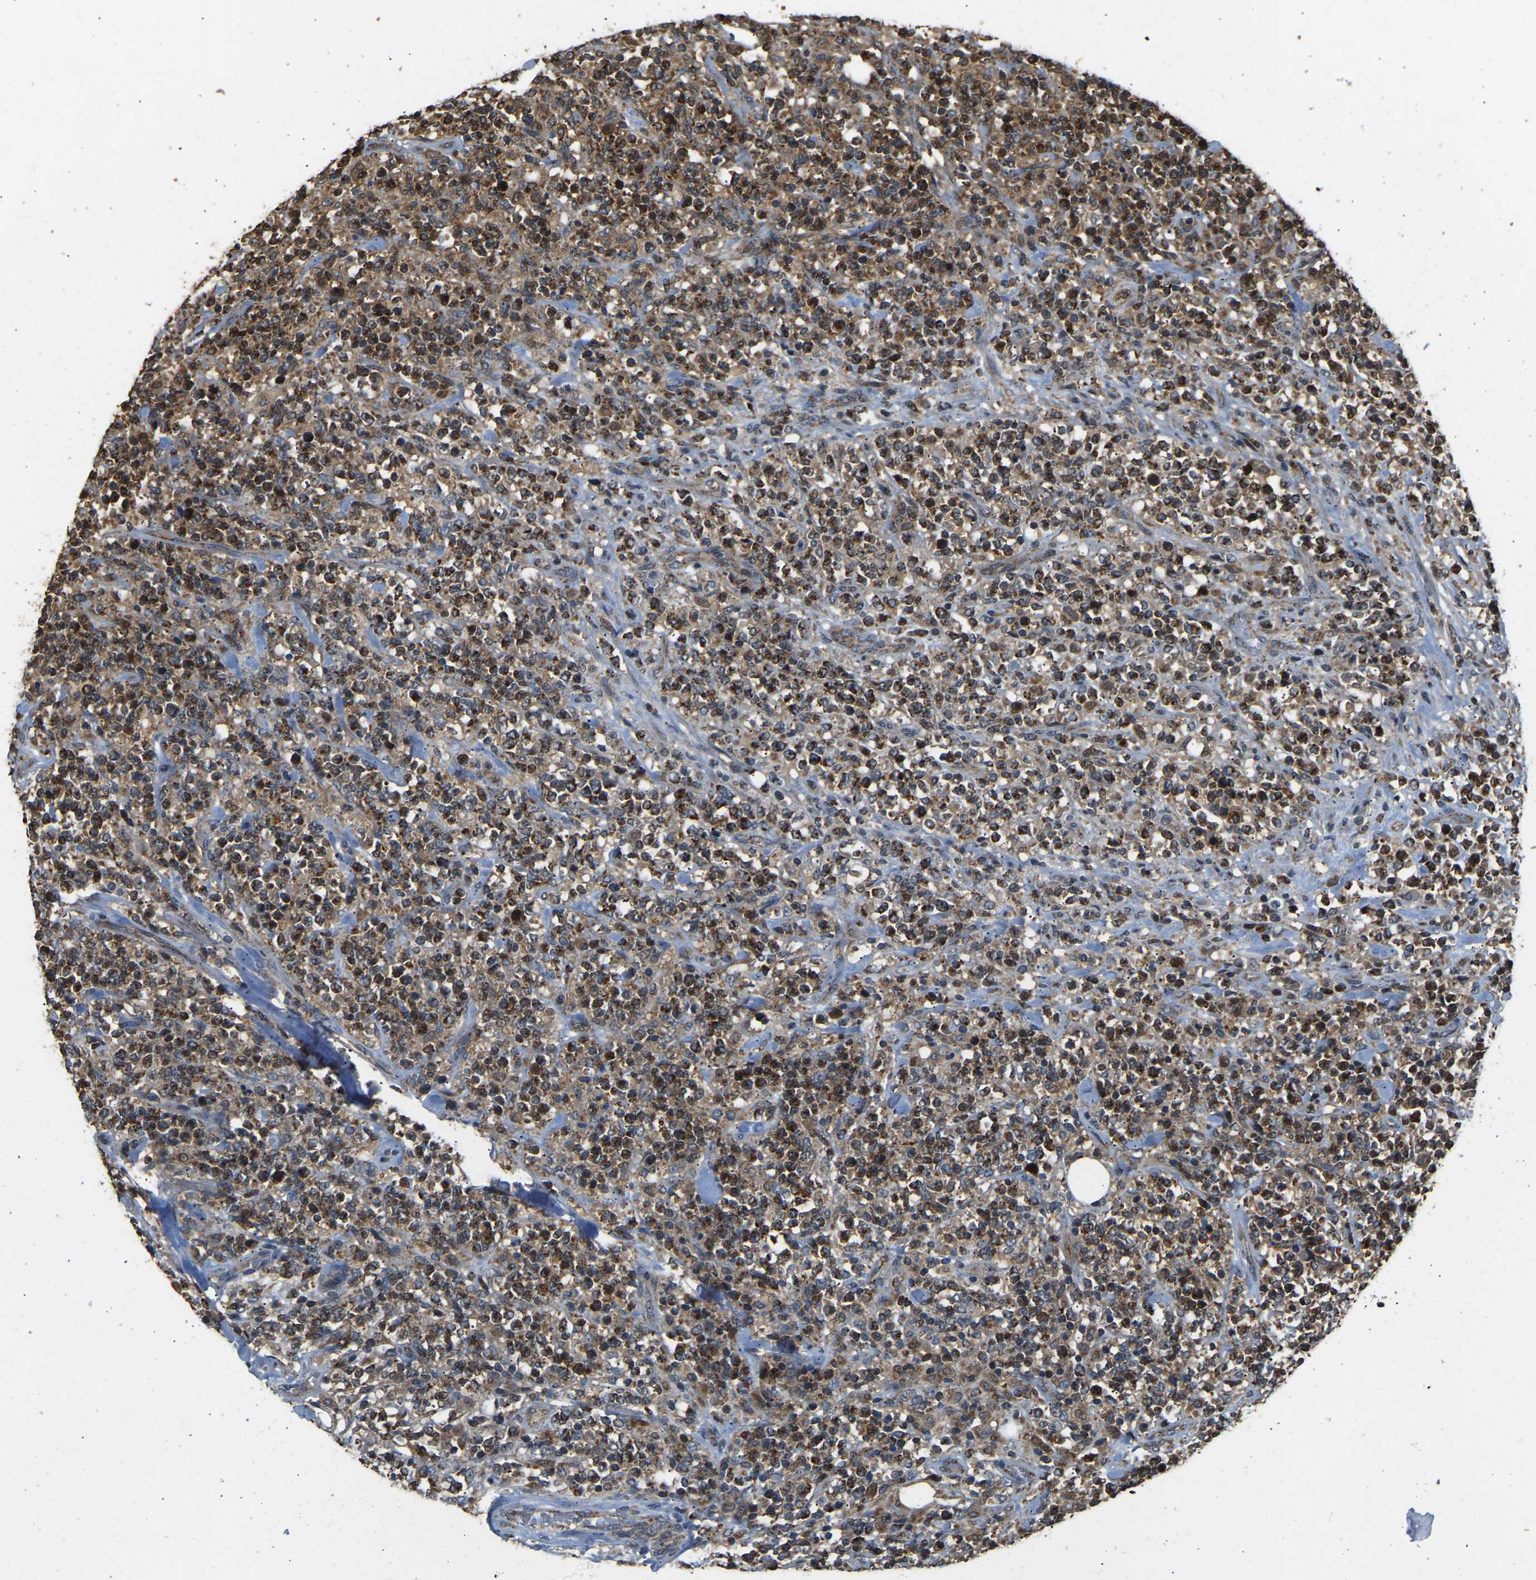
{"staining": {"intensity": "strong", "quantity": ">75%", "location": "cytoplasmic/membranous"}, "tissue": "lymphoma", "cell_type": "Tumor cells", "image_type": "cancer", "snomed": [{"axis": "morphology", "description": "Malignant lymphoma, non-Hodgkin's type, High grade"}, {"axis": "topography", "description": "Soft tissue"}], "caption": "Strong cytoplasmic/membranous protein expression is present in approximately >75% of tumor cells in malignant lymphoma, non-Hodgkin's type (high-grade).", "gene": "TUFM", "patient": {"sex": "male", "age": 18}}